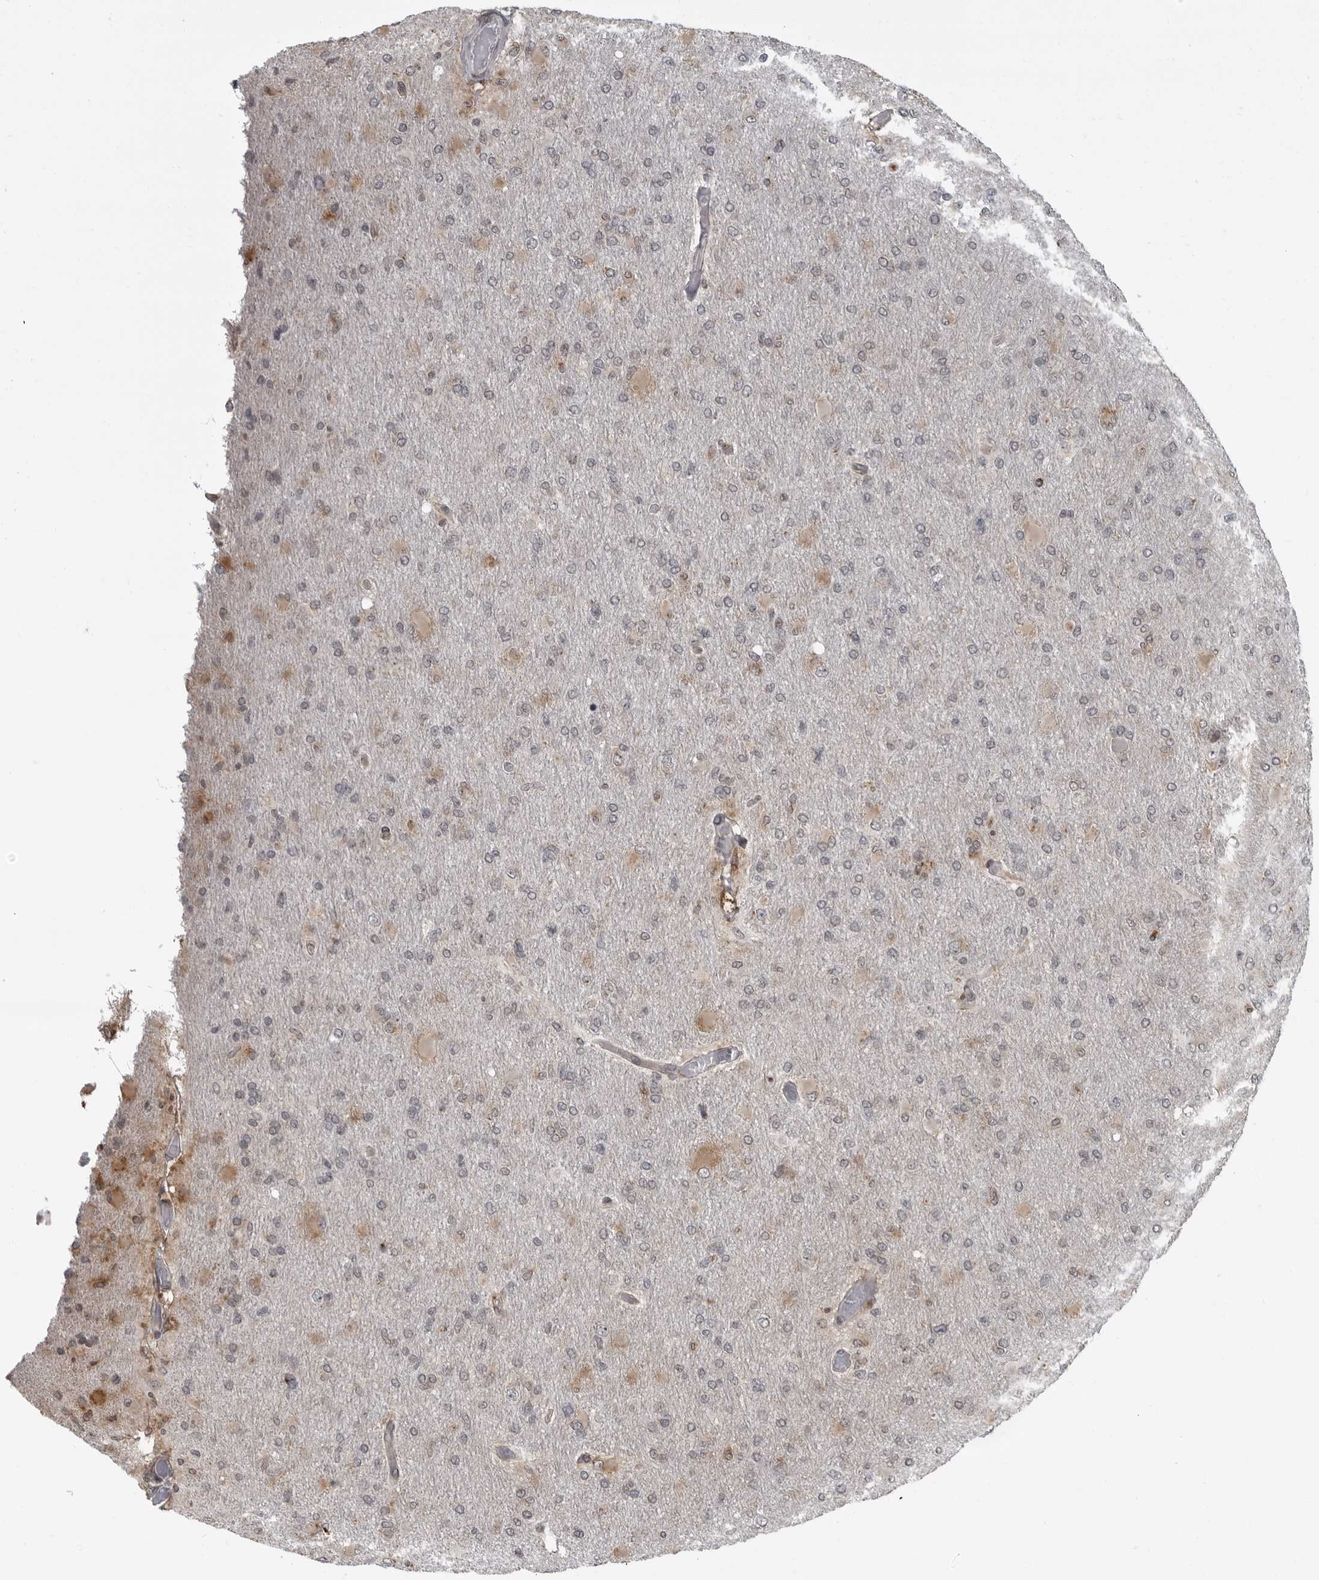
{"staining": {"intensity": "weak", "quantity": "<25%", "location": "nuclear"}, "tissue": "glioma", "cell_type": "Tumor cells", "image_type": "cancer", "snomed": [{"axis": "morphology", "description": "Glioma, malignant, High grade"}, {"axis": "topography", "description": "Cerebral cortex"}], "caption": "DAB (3,3'-diaminobenzidine) immunohistochemical staining of human malignant high-grade glioma displays no significant staining in tumor cells.", "gene": "RTCA", "patient": {"sex": "female", "age": 36}}